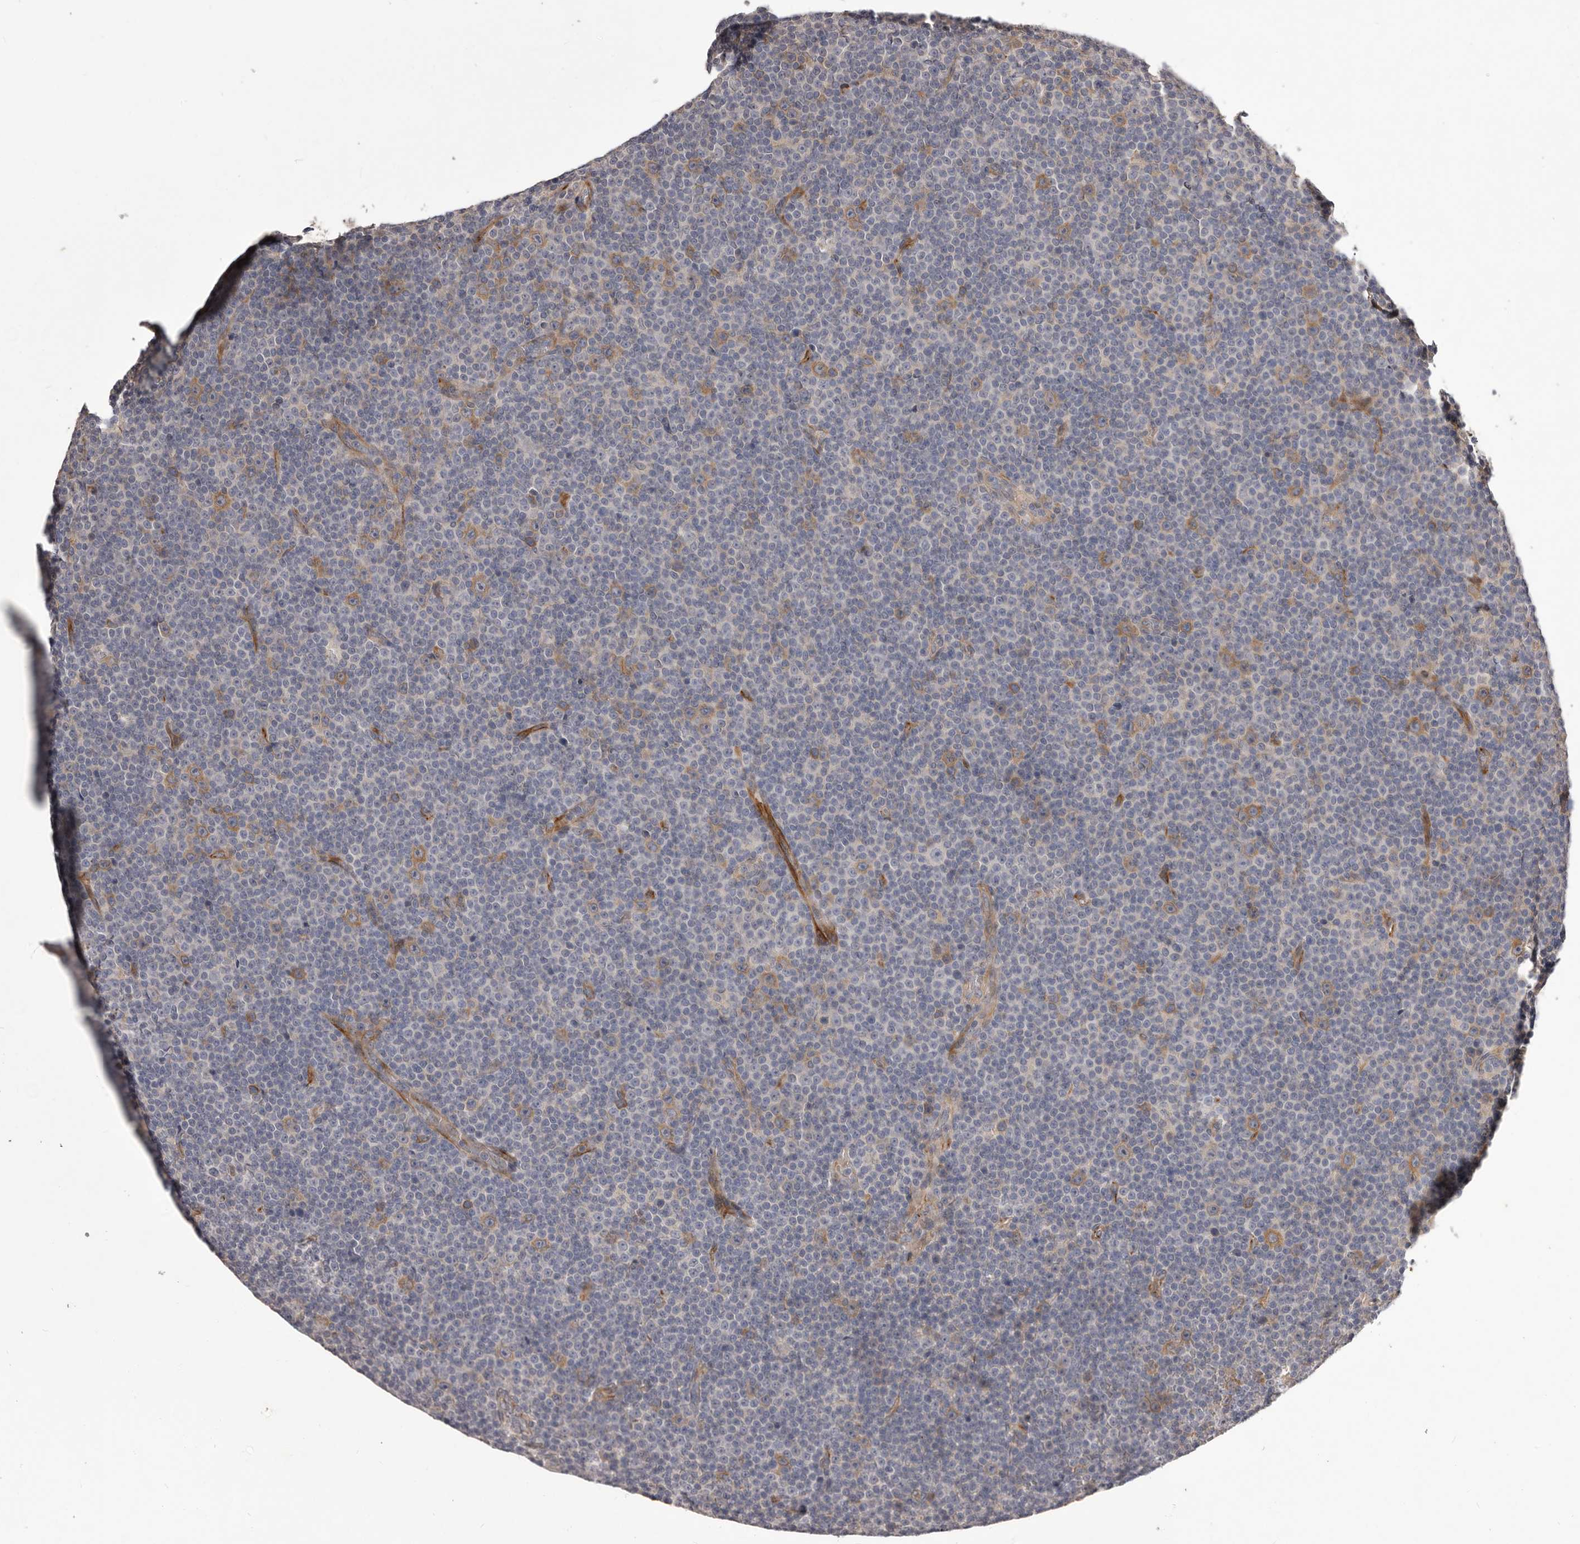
{"staining": {"intensity": "weak", "quantity": "<25%", "location": "cytoplasmic/membranous"}, "tissue": "lymphoma", "cell_type": "Tumor cells", "image_type": "cancer", "snomed": [{"axis": "morphology", "description": "Malignant lymphoma, non-Hodgkin's type, Low grade"}, {"axis": "topography", "description": "Lymph node"}], "caption": "An image of lymphoma stained for a protein shows no brown staining in tumor cells.", "gene": "PNRC1", "patient": {"sex": "female", "age": 67}}